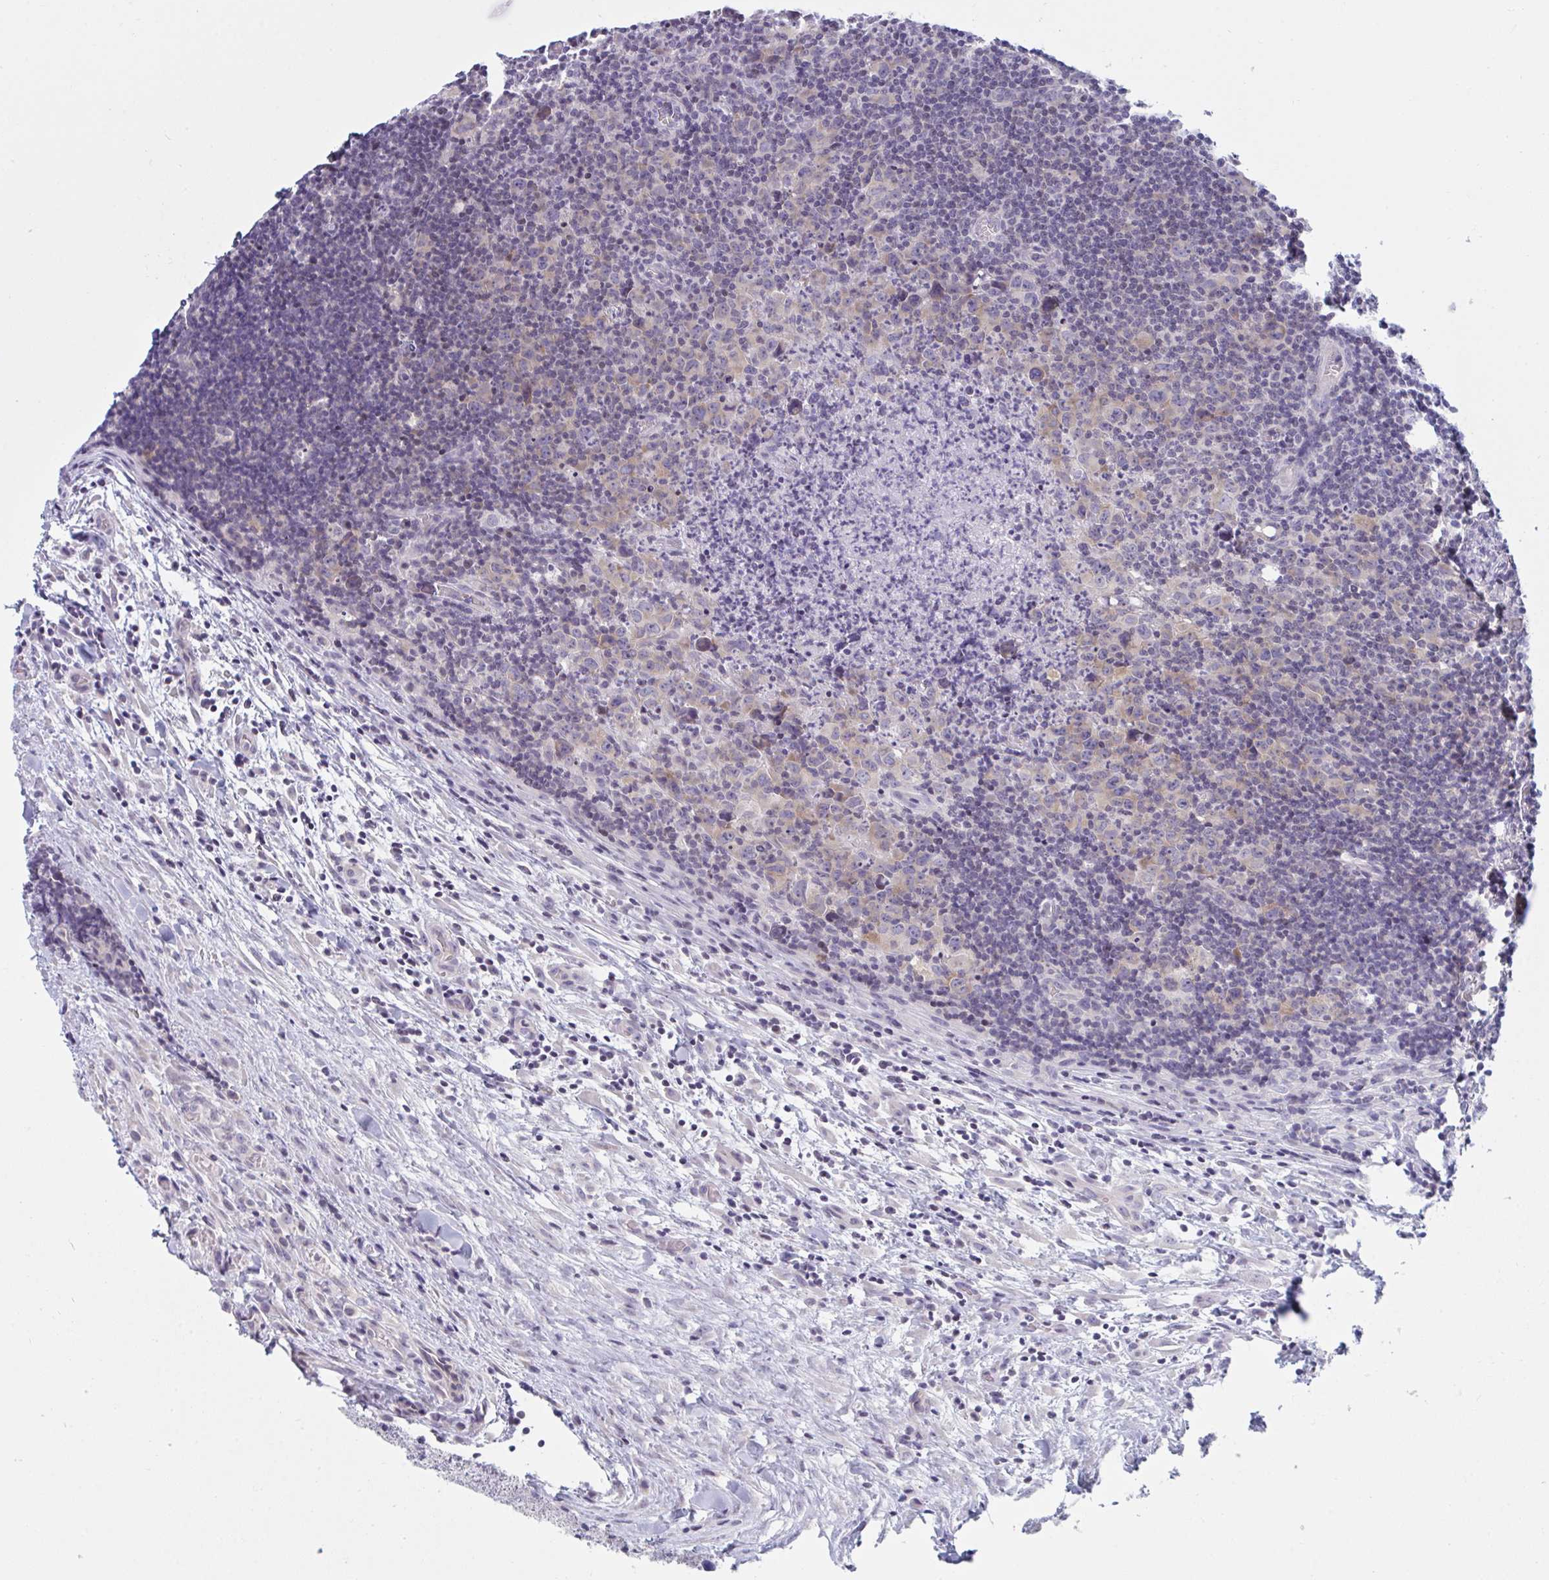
{"staining": {"intensity": "negative", "quantity": "none", "location": "none"}, "tissue": "lymphoma", "cell_type": "Tumor cells", "image_type": "cancer", "snomed": [{"axis": "morphology", "description": "Hodgkin's disease, NOS"}, {"axis": "topography", "description": "Lymph node"}], "caption": "This is an immunohistochemistry micrograph of human Hodgkin's disease. There is no positivity in tumor cells.", "gene": "NAA30", "patient": {"sex": "female", "age": 18}}